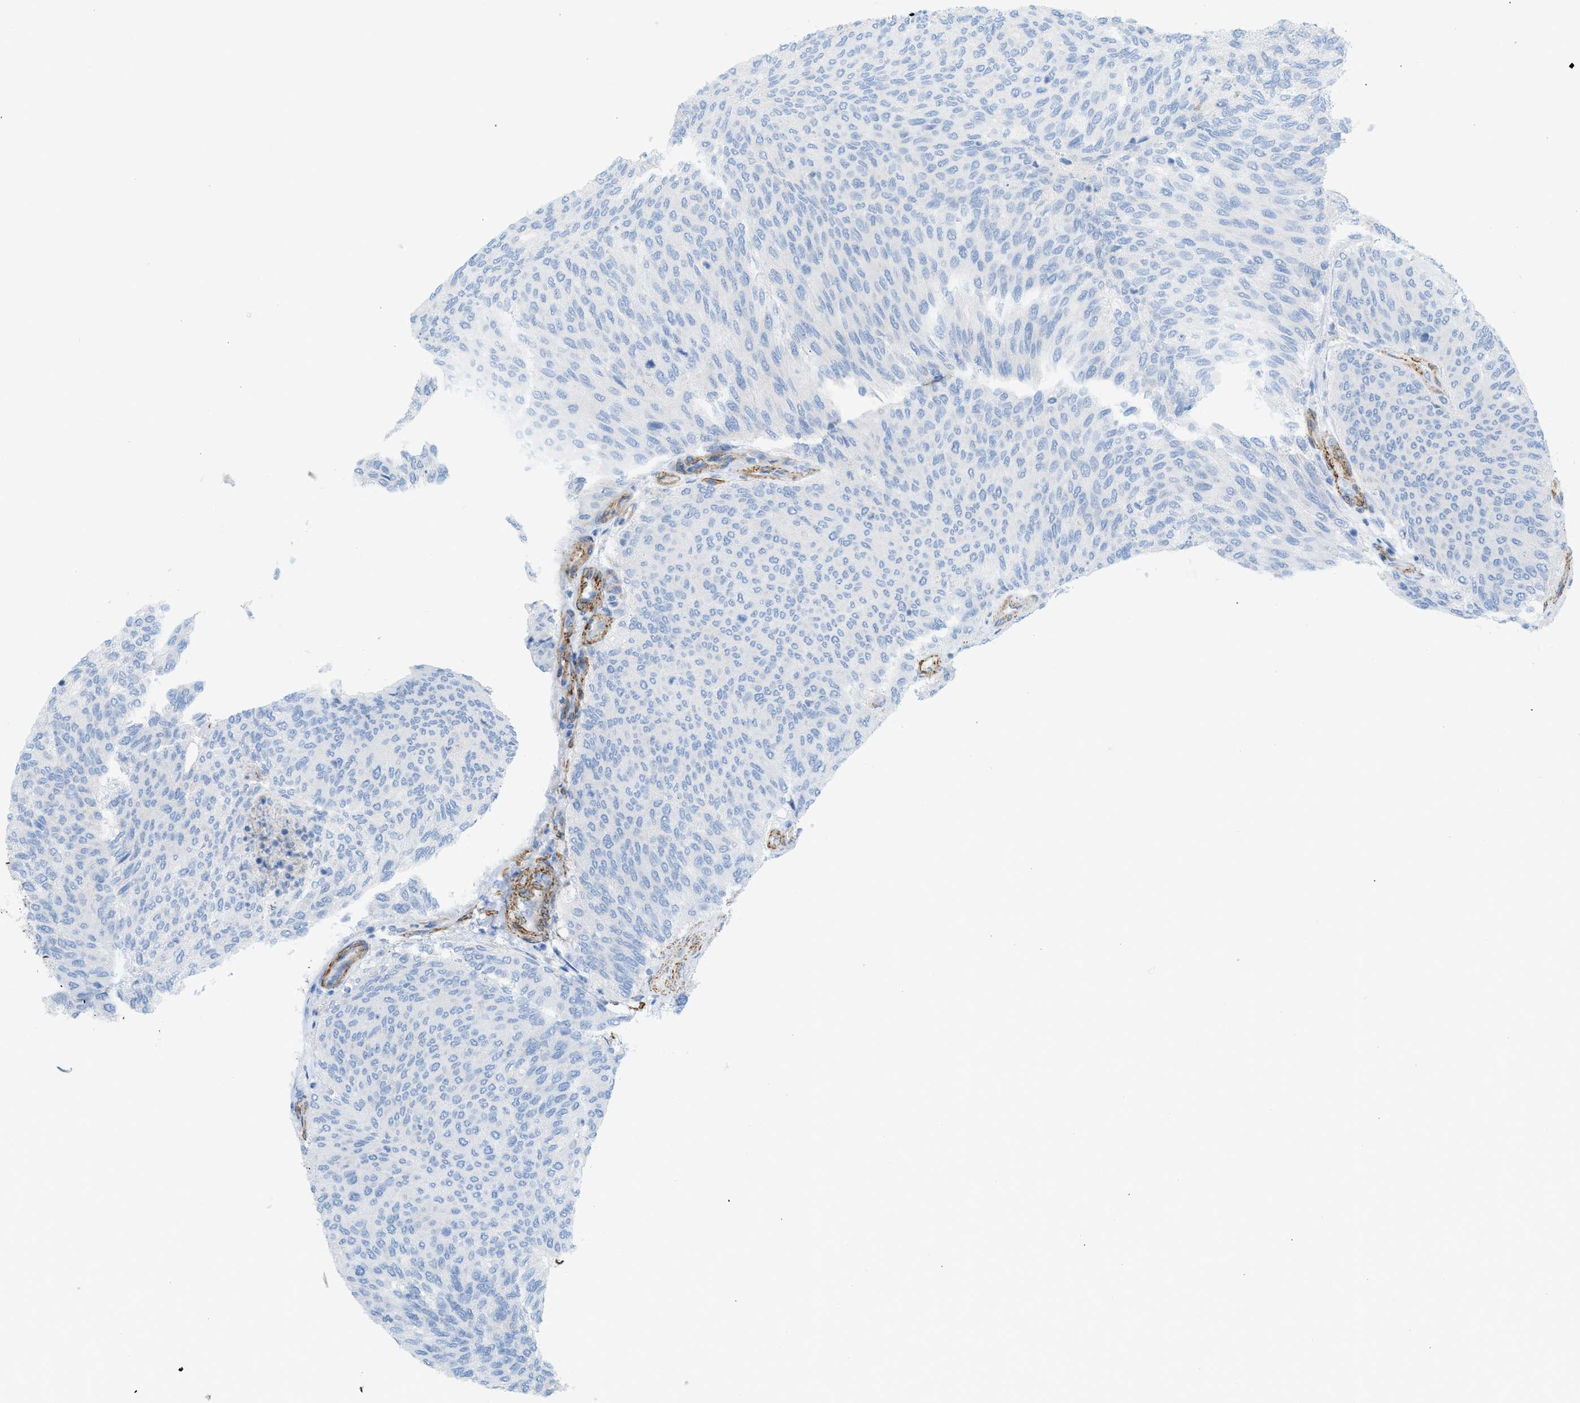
{"staining": {"intensity": "negative", "quantity": "none", "location": "none"}, "tissue": "urothelial cancer", "cell_type": "Tumor cells", "image_type": "cancer", "snomed": [{"axis": "morphology", "description": "Urothelial carcinoma, Low grade"}, {"axis": "topography", "description": "Urinary bladder"}], "caption": "Immunohistochemistry (IHC) micrograph of neoplastic tissue: urothelial cancer stained with DAB (3,3'-diaminobenzidine) shows no significant protein positivity in tumor cells.", "gene": "MYH11", "patient": {"sex": "female", "age": 79}}